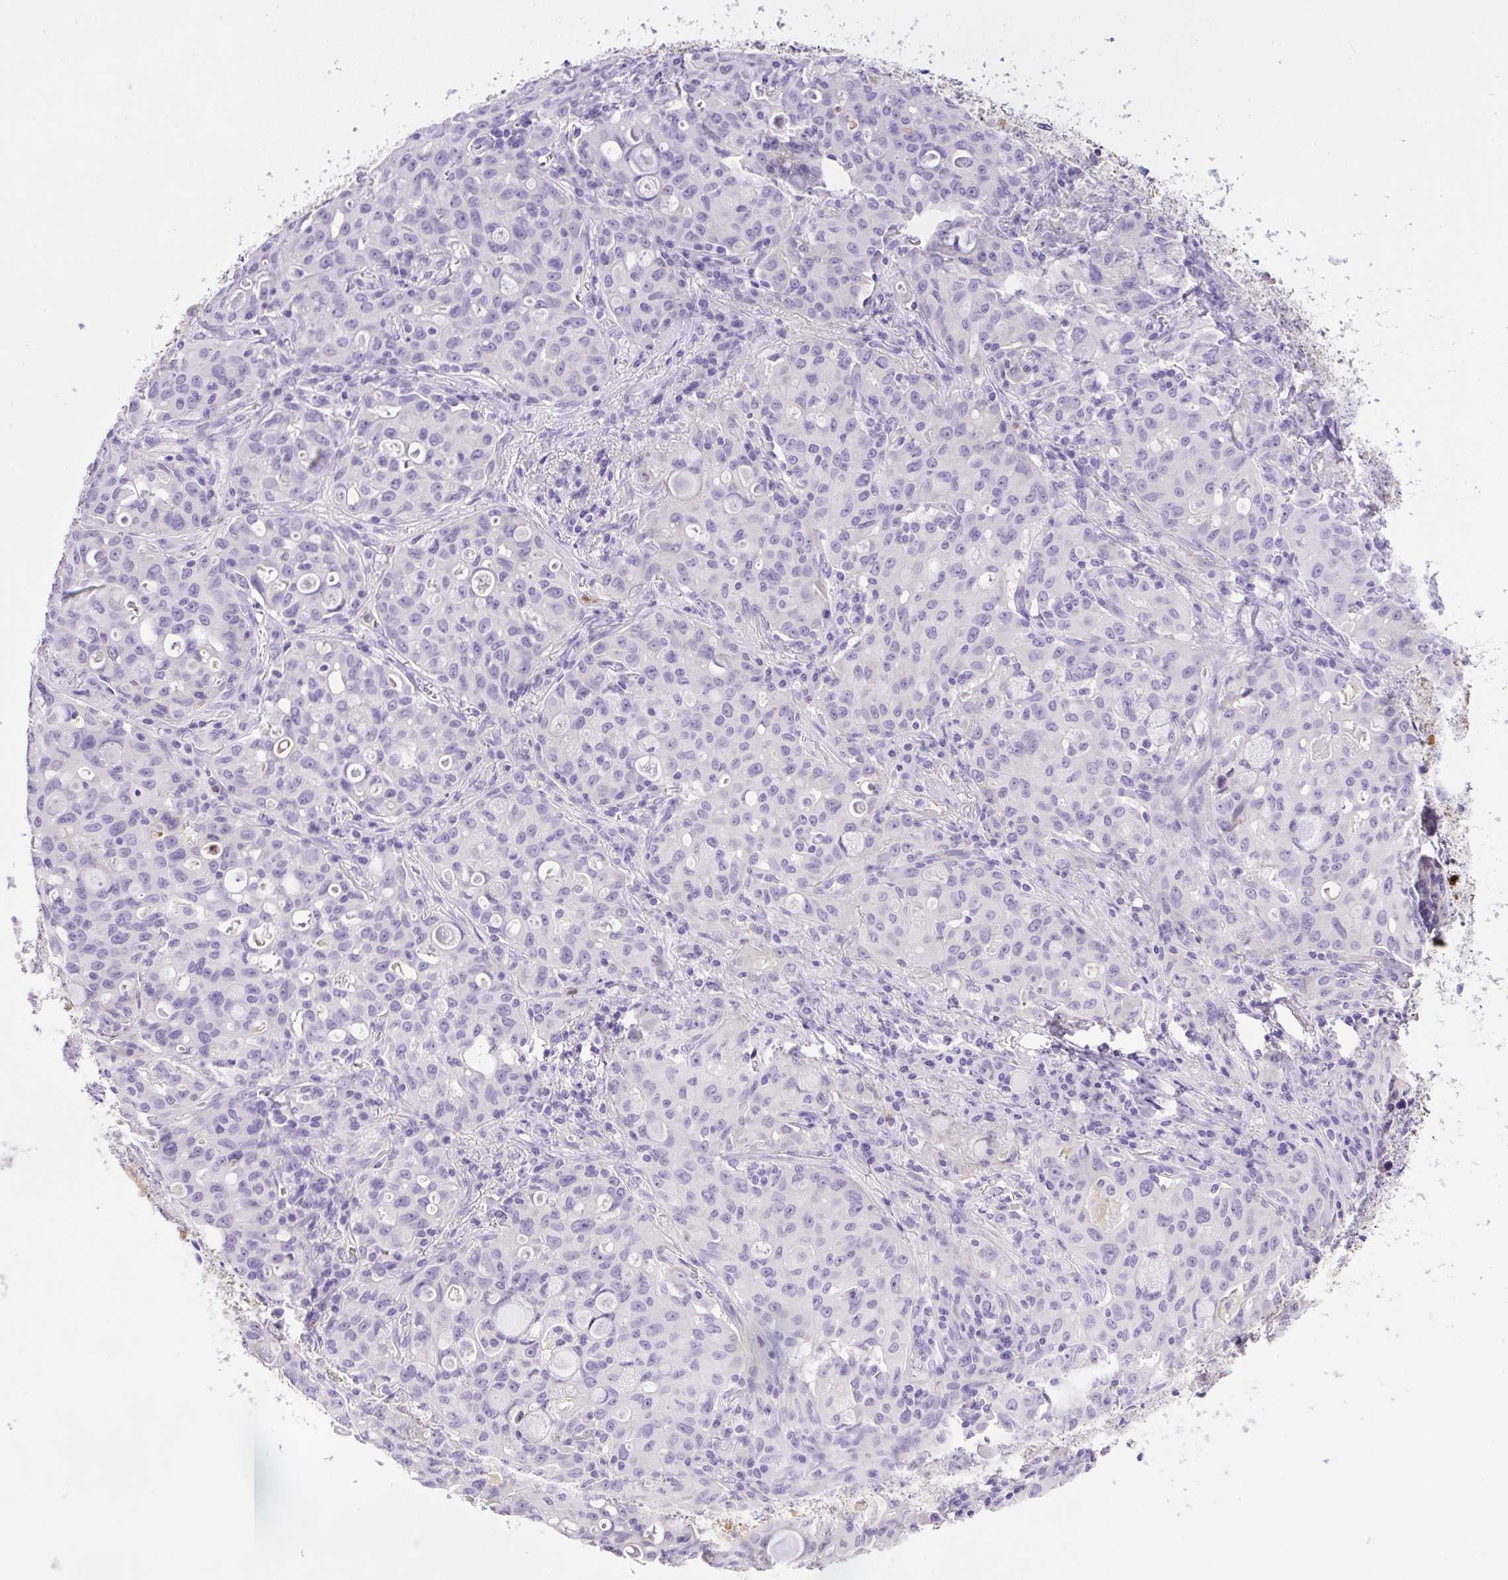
{"staining": {"intensity": "negative", "quantity": "none", "location": "none"}, "tissue": "lung cancer", "cell_type": "Tumor cells", "image_type": "cancer", "snomed": [{"axis": "morphology", "description": "Adenocarcinoma, NOS"}, {"axis": "topography", "description": "Lung"}], "caption": "Human lung cancer (adenocarcinoma) stained for a protein using IHC demonstrates no staining in tumor cells.", "gene": "TDRD15", "patient": {"sex": "female", "age": 44}}